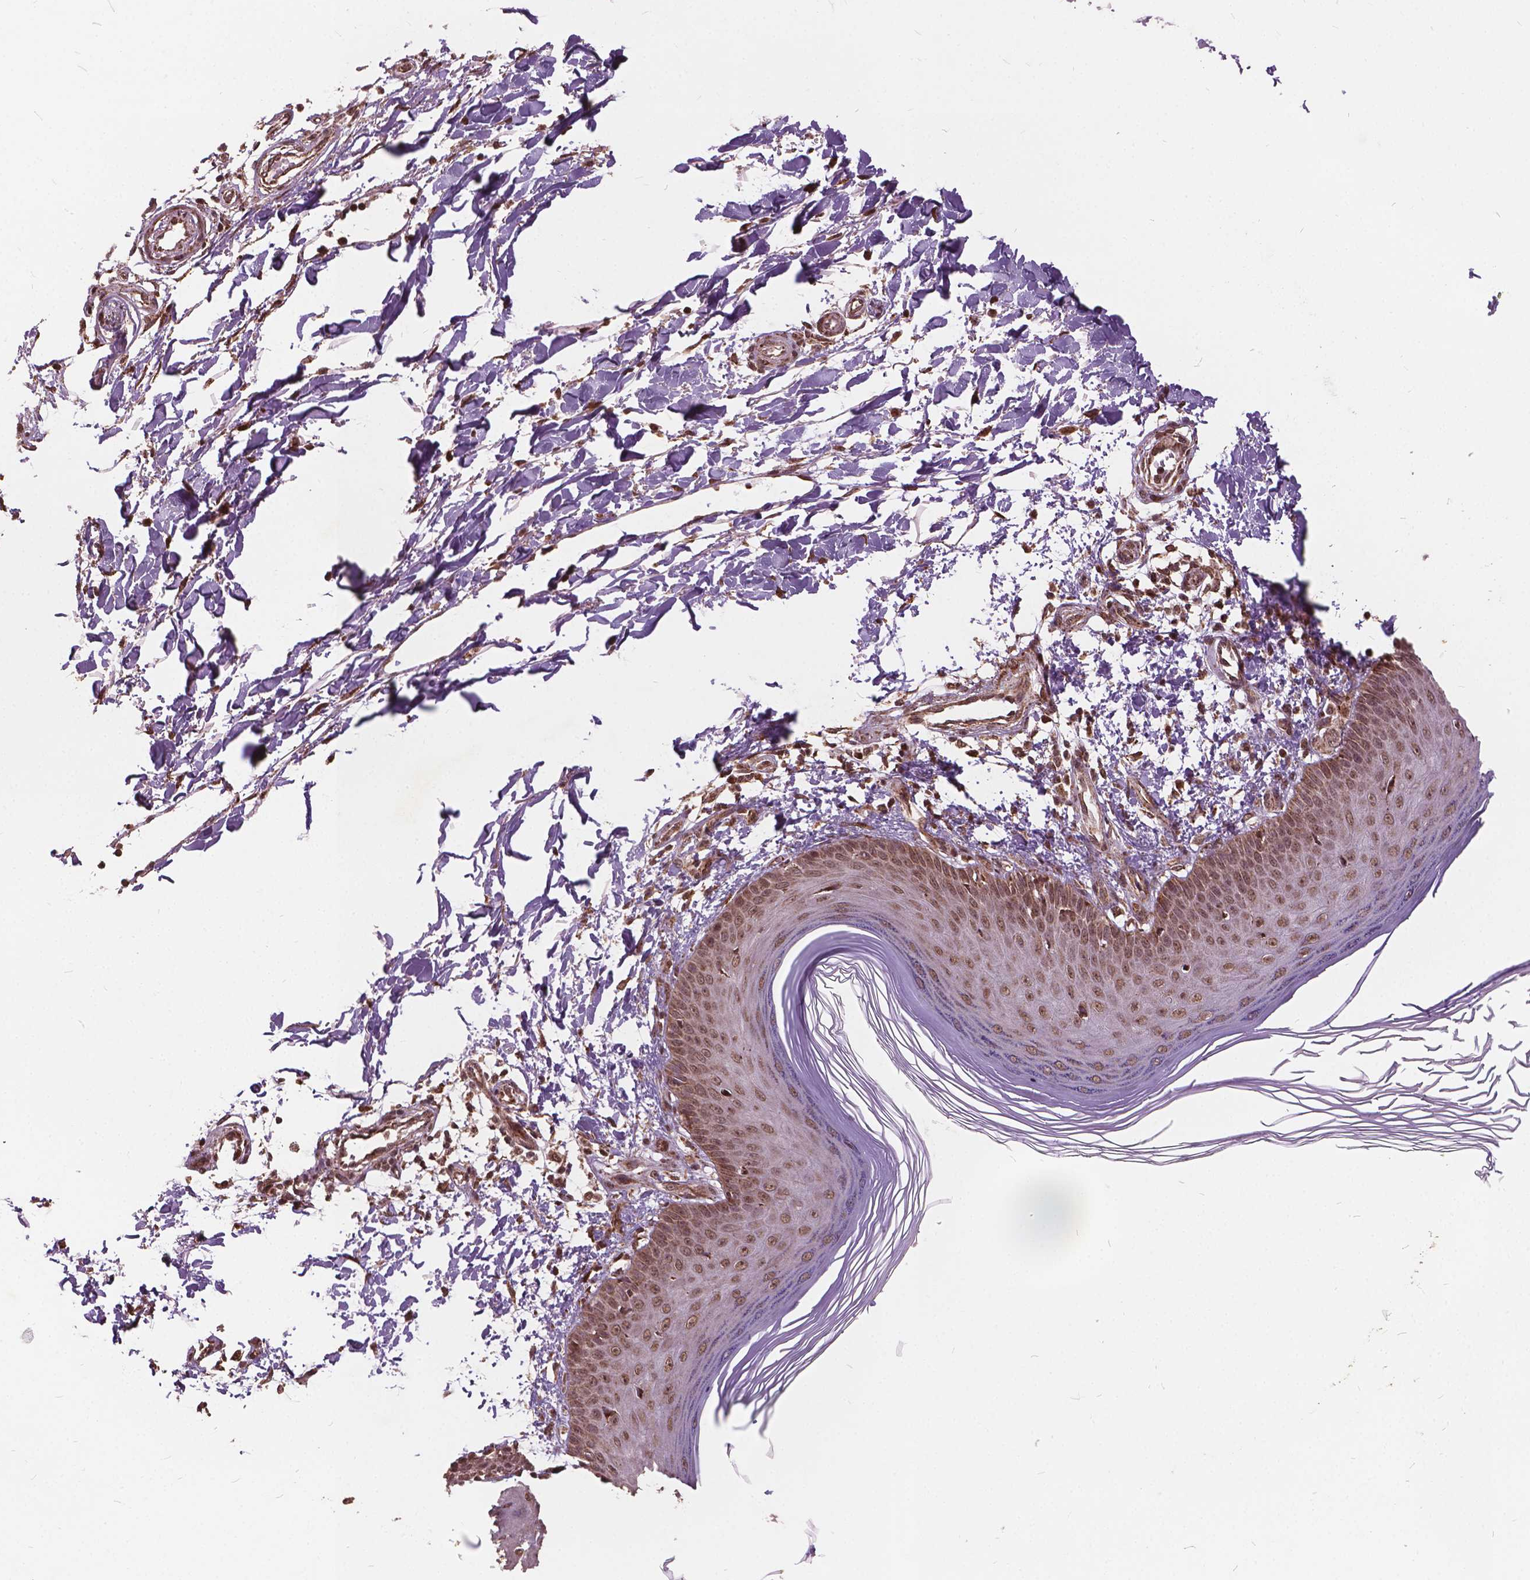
{"staining": {"intensity": "moderate", "quantity": ">75%", "location": "nuclear"}, "tissue": "skin", "cell_type": "Fibroblasts", "image_type": "normal", "snomed": [{"axis": "morphology", "description": "Normal tissue, NOS"}, {"axis": "topography", "description": "Skin"}], "caption": "A brown stain shows moderate nuclear staining of a protein in fibroblasts of normal skin.", "gene": "GPS2", "patient": {"sex": "female", "age": 62}}